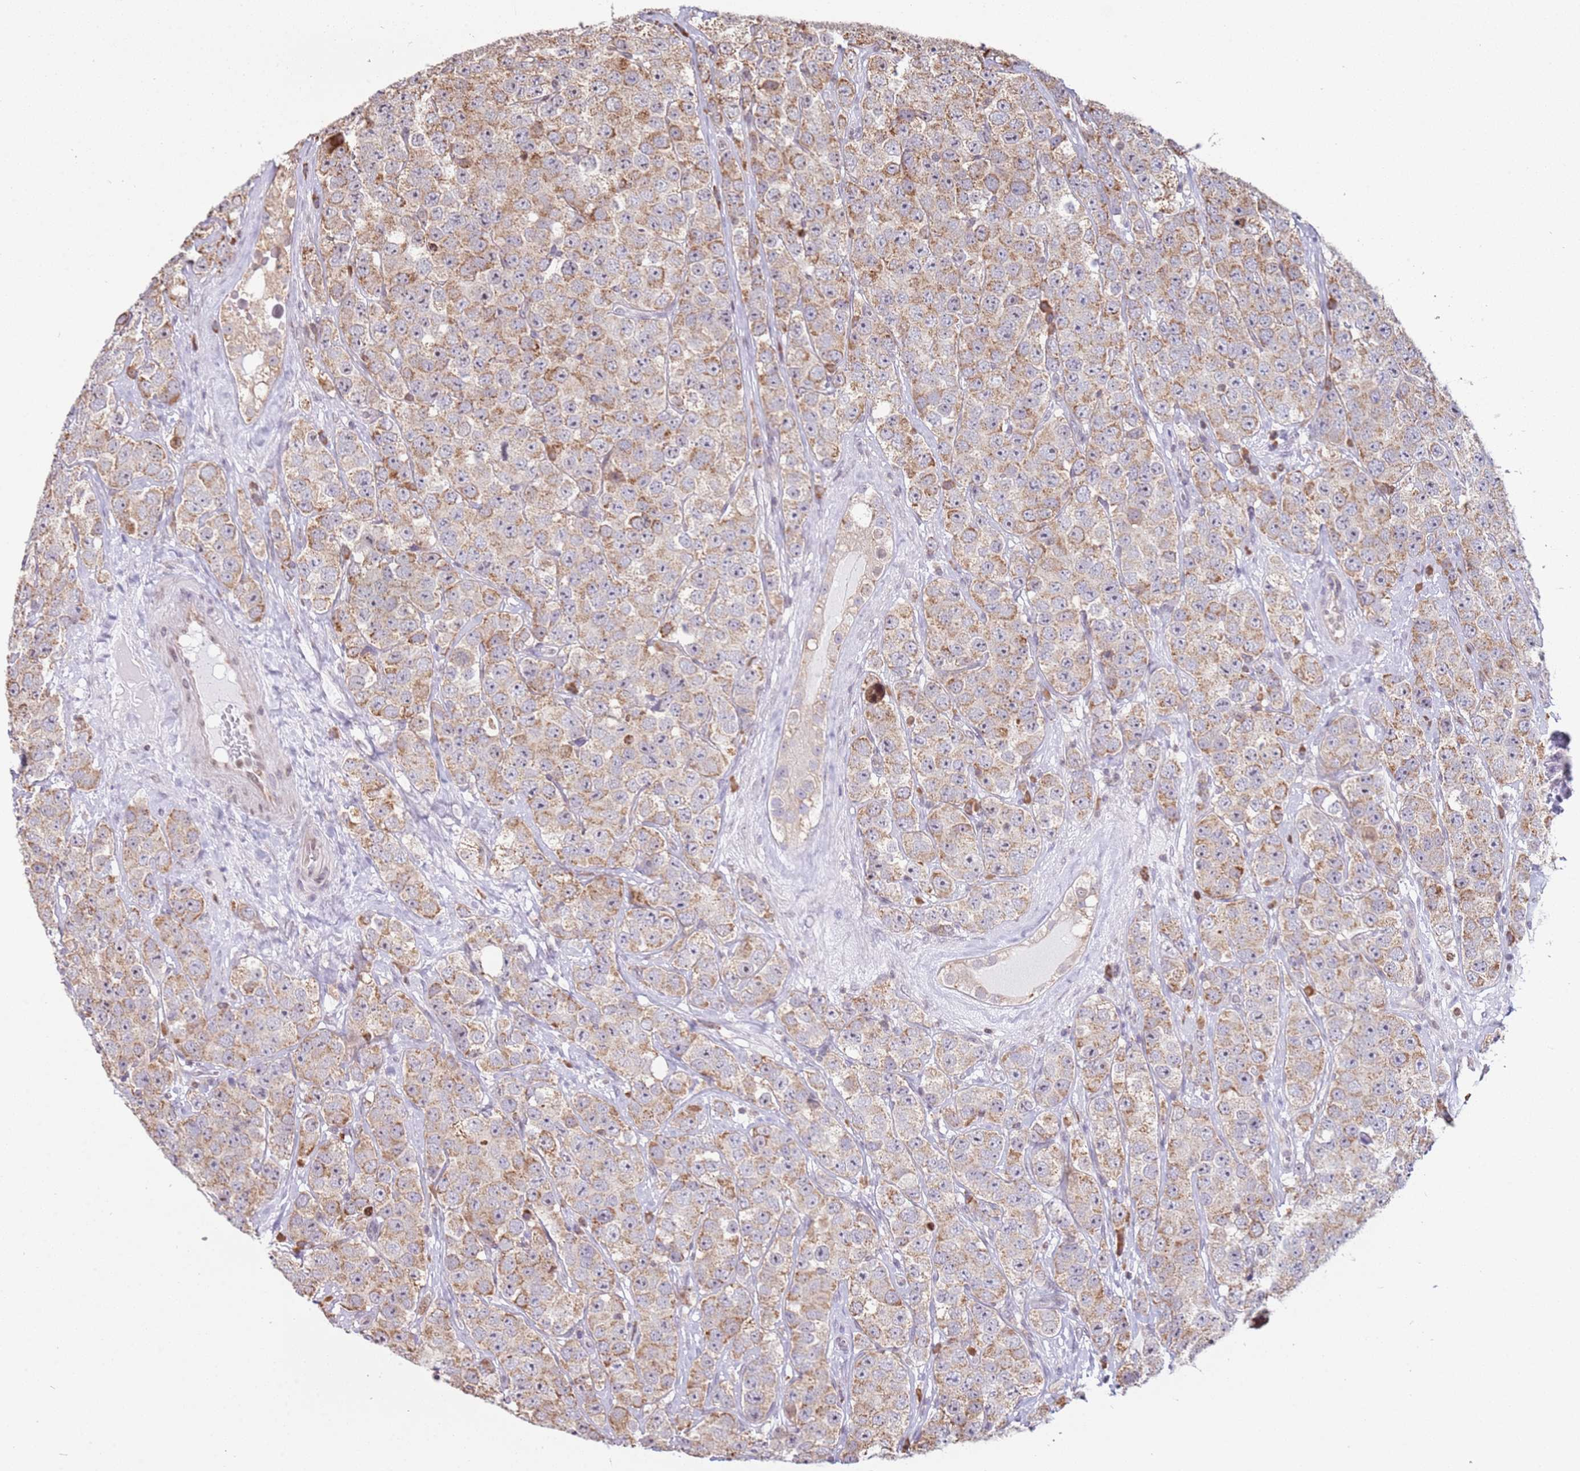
{"staining": {"intensity": "moderate", "quantity": ">75%", "location": "cytoplasmic/membranous"}, "tissue": "testis cancer", "cell_type": "Tumor cells", "image_type": "cancer", "snomed": [{"axis": "morphology", "description": "Seminoma, NOS"}, {"axis": "topography", "description": "Testis"}], "caption": "Protein analysis of testis cancer tissue demonstrates moderate cytoplasmic/membranous staining in about >75% of tumor cells.", "gene": "SCAF1", "patient": {"sex": "male", "age": 28}}